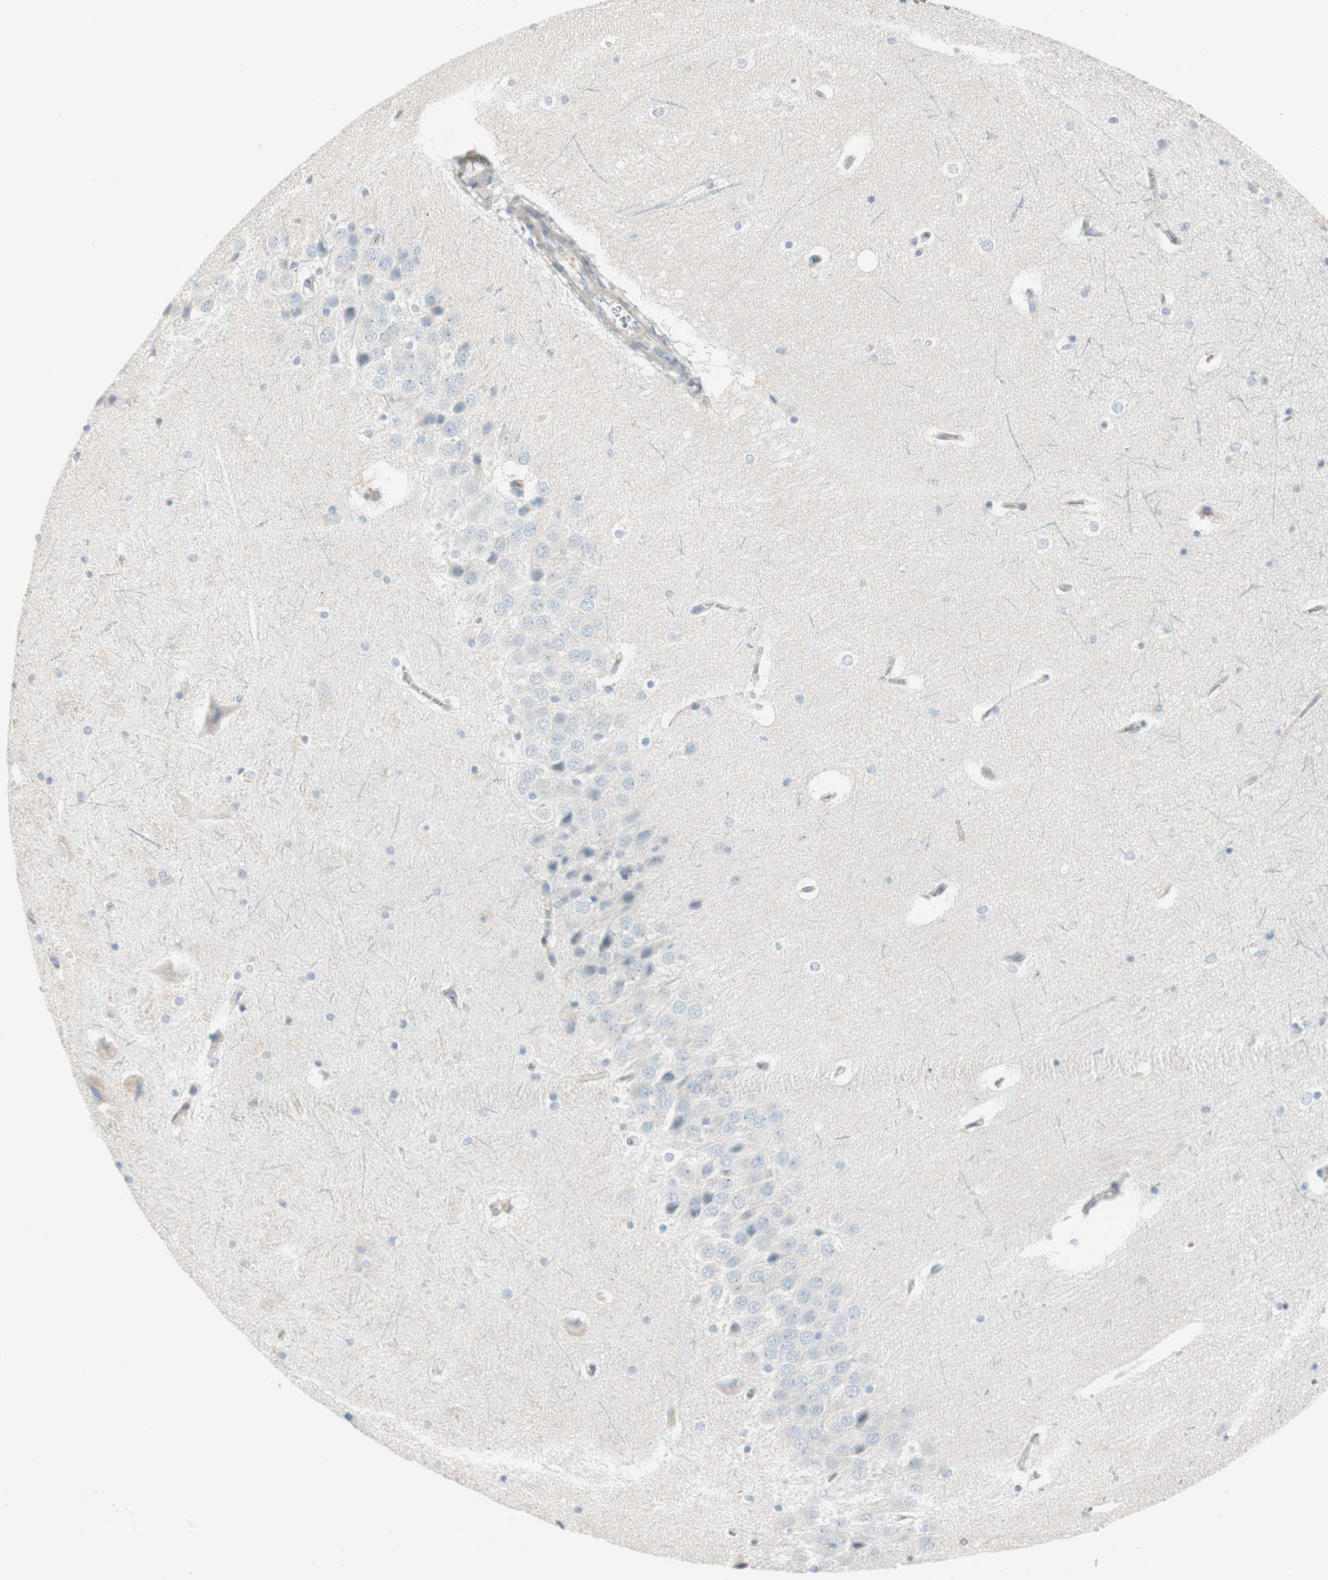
{"staining": {"intensity": "negative", "quantity": "none", "location": "none"}, "tissue": "hippocampus", "cell_type": "Glial cells", "image_type": "normal", "snomed": [{"axis": "morphology", "description": "Normal tissue, NOS"}, {"axis": "topography", "description": "Hippocampus"}], "caption": "This is a photomicrograph of IHC staining of unremarkable hippocampus, which shows no positivity in glial cells. Brightfield microscopy of immunohistochemistry stained with DAB (3,3'-diaminobenzidine) (brown) and hematoxylin (blue), captured at high magnification.", "gene": "EVA1A", "patient": {"sex": "female", "age": 19}}